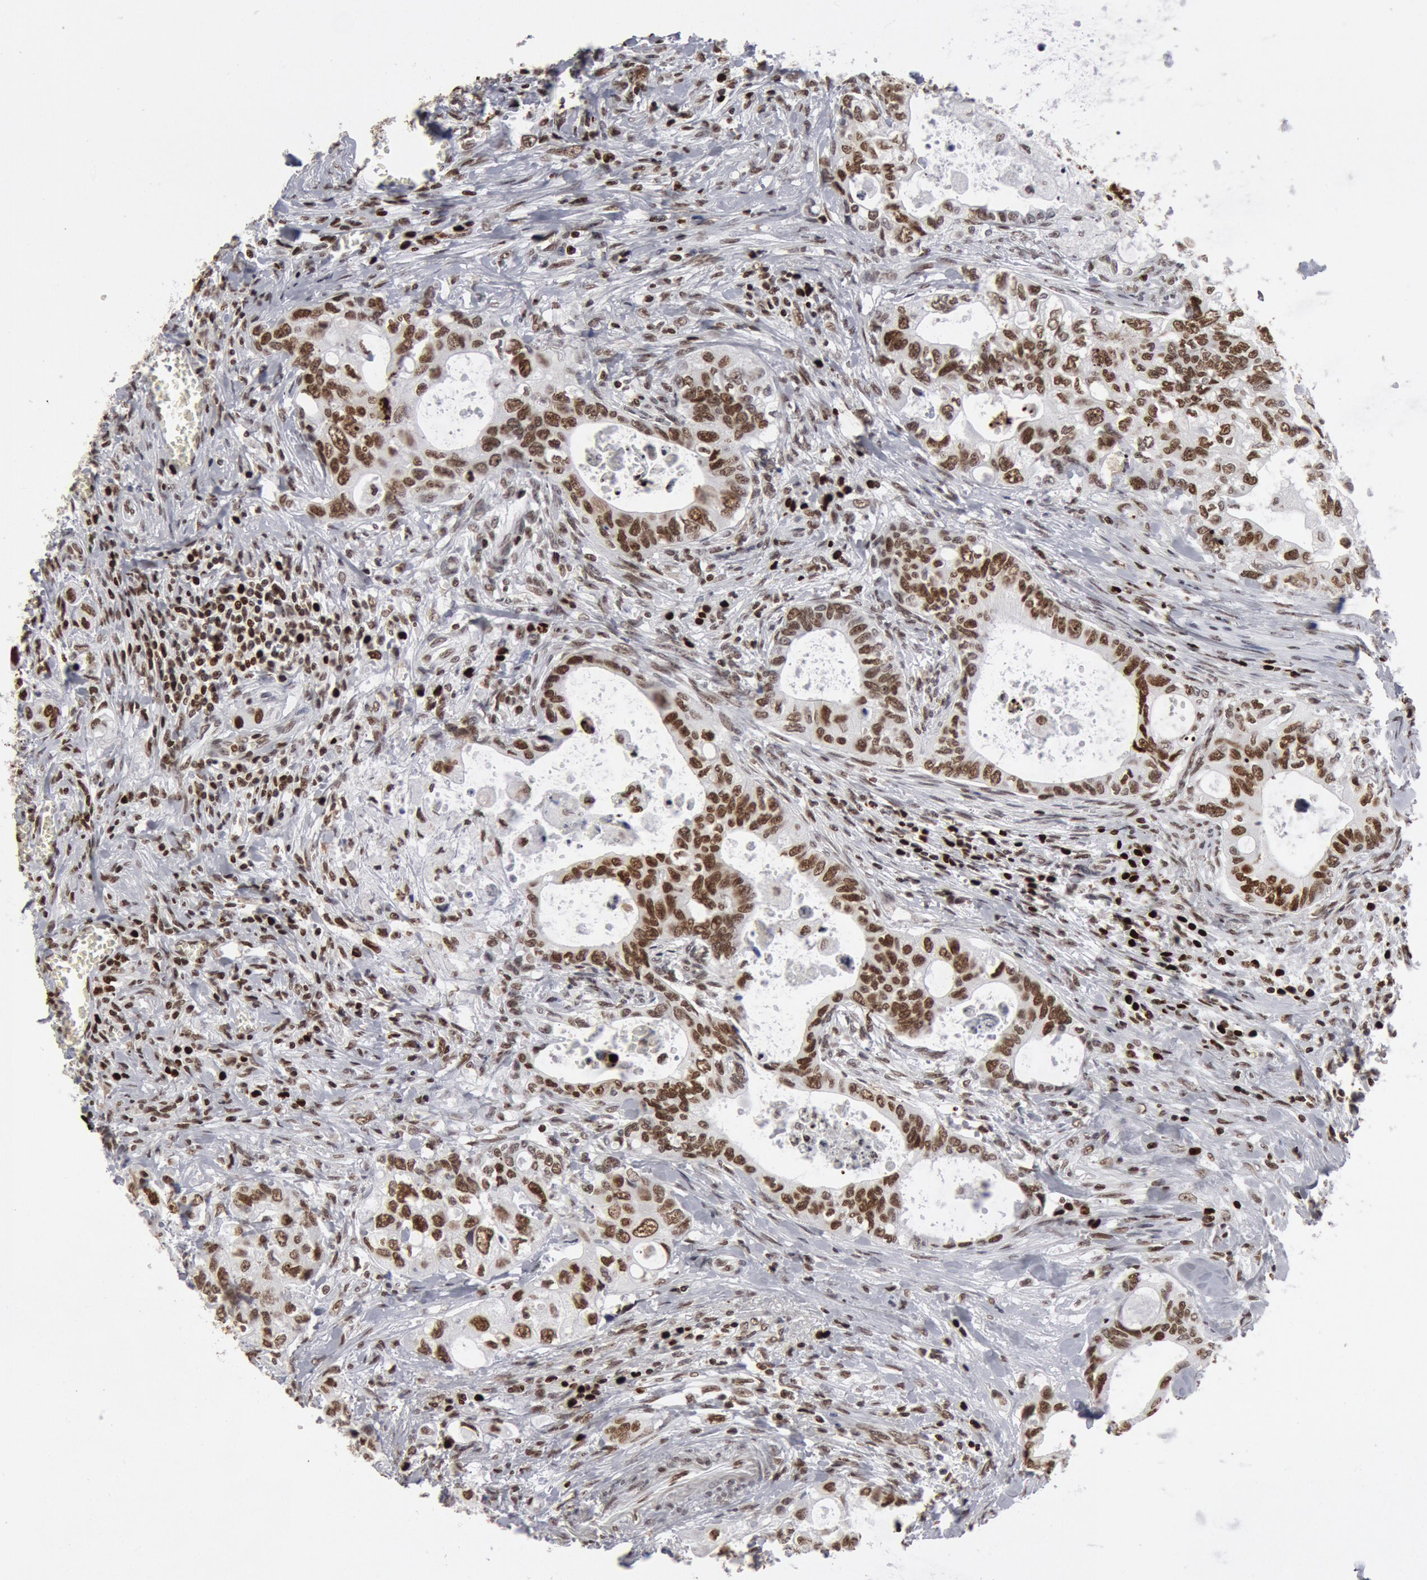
{"staining": {"intensity": "strong", "quantity": ">75%", "location": "nuclear"}, "tissue": "colorectal cancer", "cell_type": "Tumor cells", "image_type": "cancer", "snomed": [{"axis": "morphology", "description": "Adenocarcinoma, NOS"}, {"axis": "topography", "description": "Rectum"}], "caption": "A brown stain labels strong nuclear expression of a protein in colorectal cancer (adenocarcinoma) tumor cells.", "gene": "SUB1", "patient": {"sex": "female", "age": 57}}